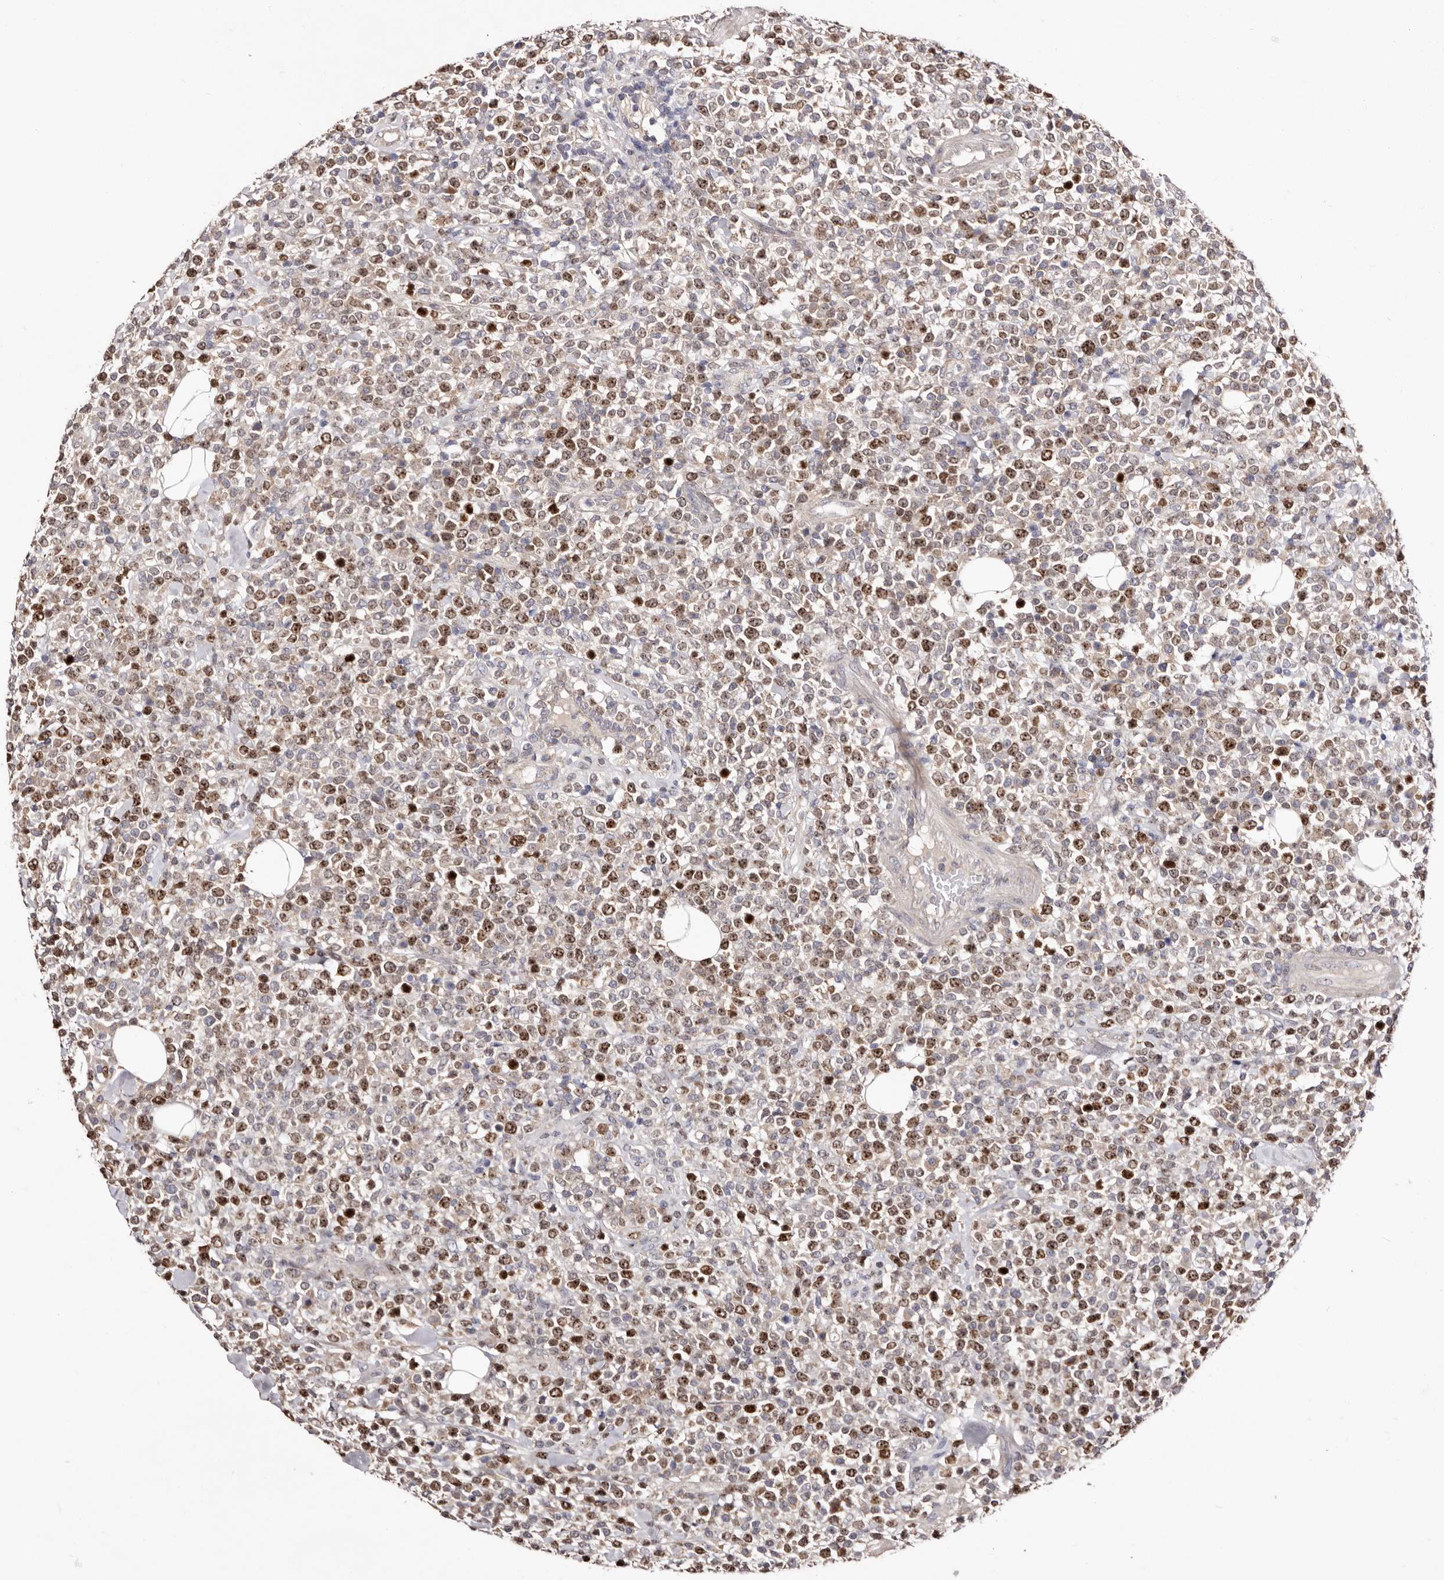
{"staining": {"intensity": "moderate", "quantity": ">75%", "location": "nuclear"}, "tissue": "lymphoma", "cell_type": "Tumor cells", "image_type": "cancer", "snomed": [{"axis": "morphology", "description": "Malignant lymphoma, non-Hodgkin's type, High grade"}, {"axis": "topography", "description": "Colon"}], "caption": "Lymphoma stained with IHC displays moderate nuclear expression in about >75% of tumor cells.", "gene": "CDCA8", "patient": {"sex": "female", "age": 53}}